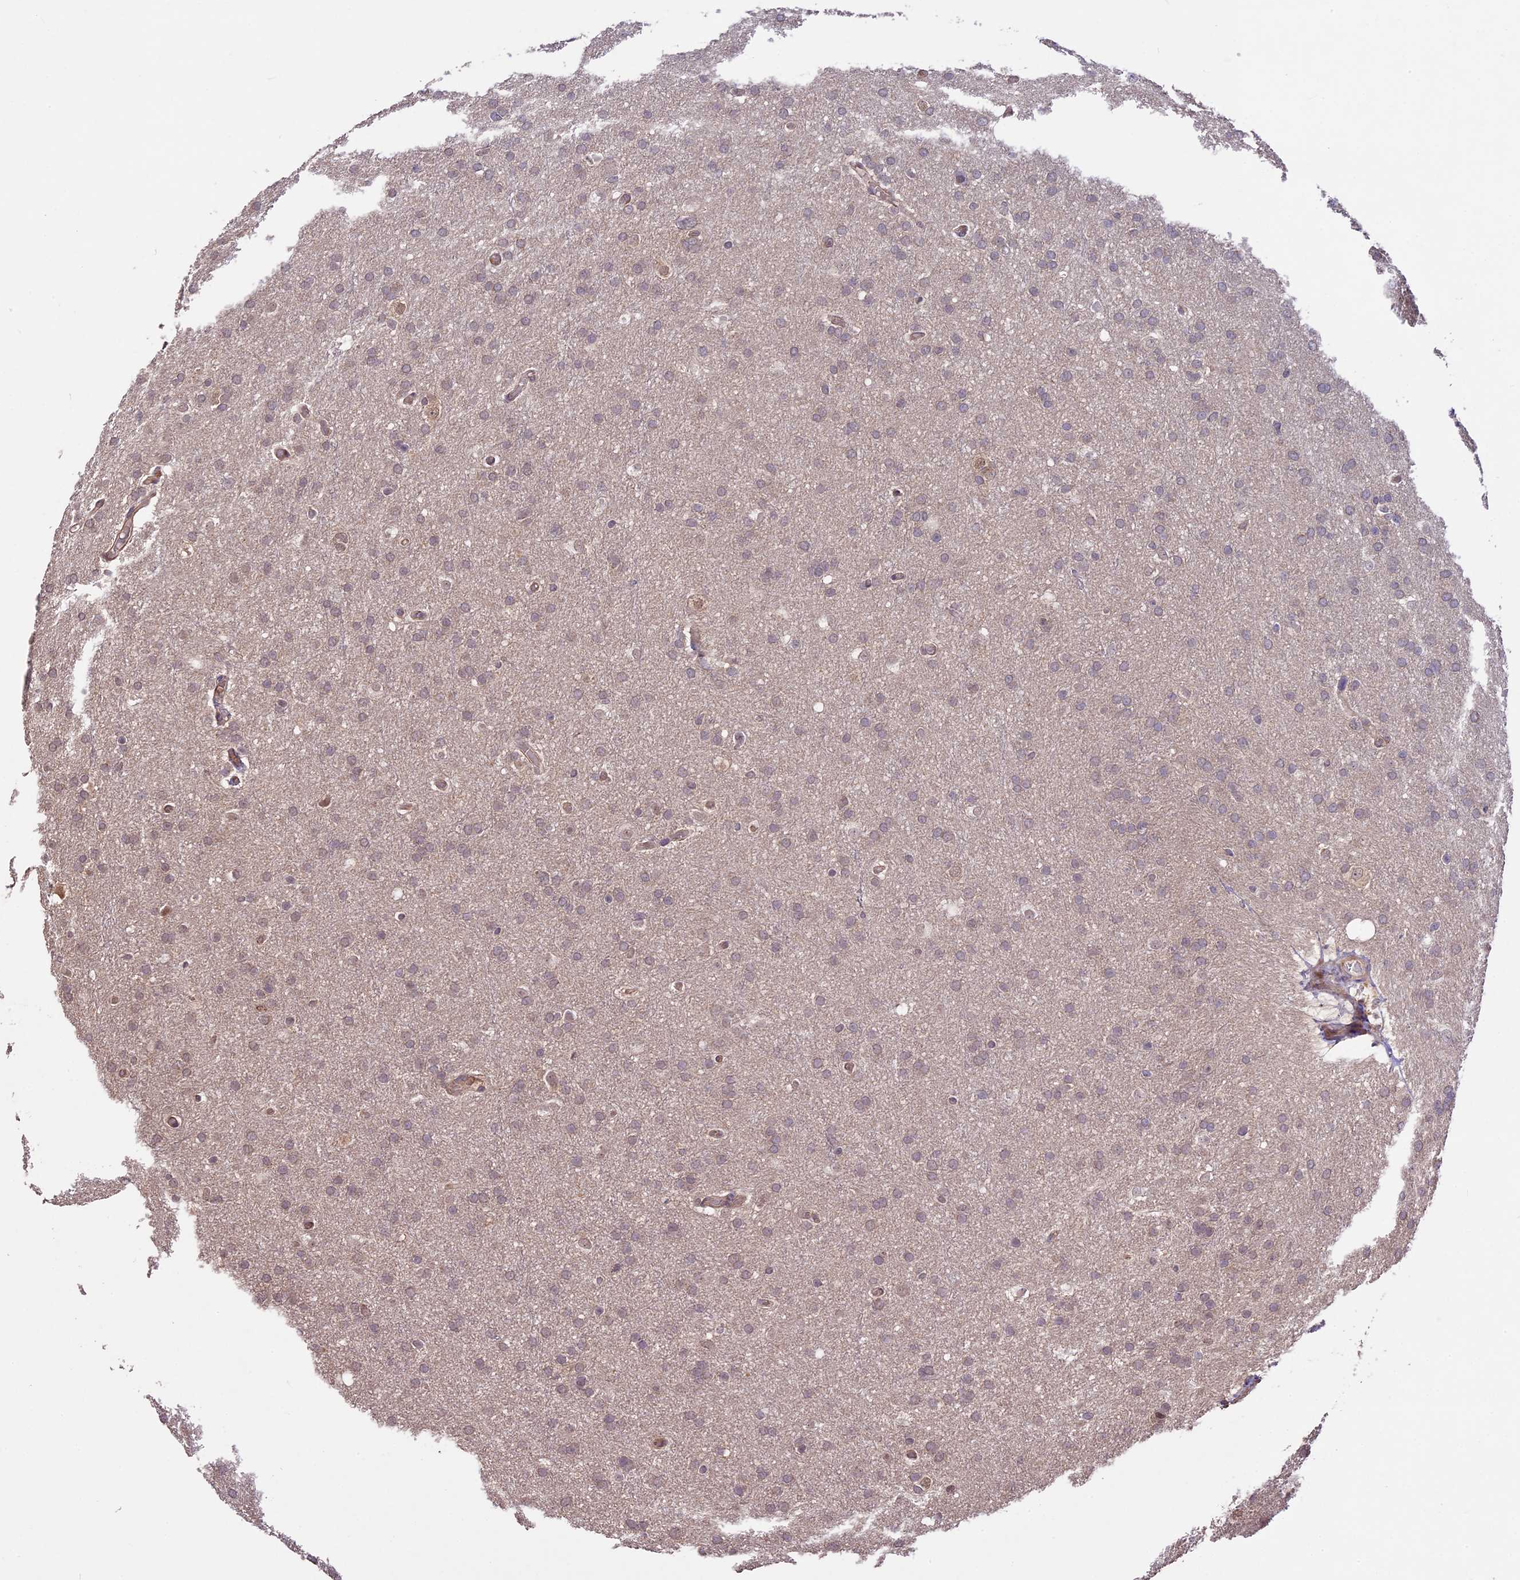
{"staining": {"intensity": "negative", "quantity": "none", "location": "none"}, "tissue": "glioma", "cell_type": "Tumor cells", "image_type": "cancer", "snomed": [{"axis": "morphology", "description": "Glioma, malignant, High grade"}, {"axis": "topography", "description": "Cerebral cortex"}], "caption": "This is an immunohistochemistry (IHC) photomicrograph of glioma. There is no expression in tumor cells.", "gene": "BCAS4", "patient": {"sex": "female", "age": 36}}